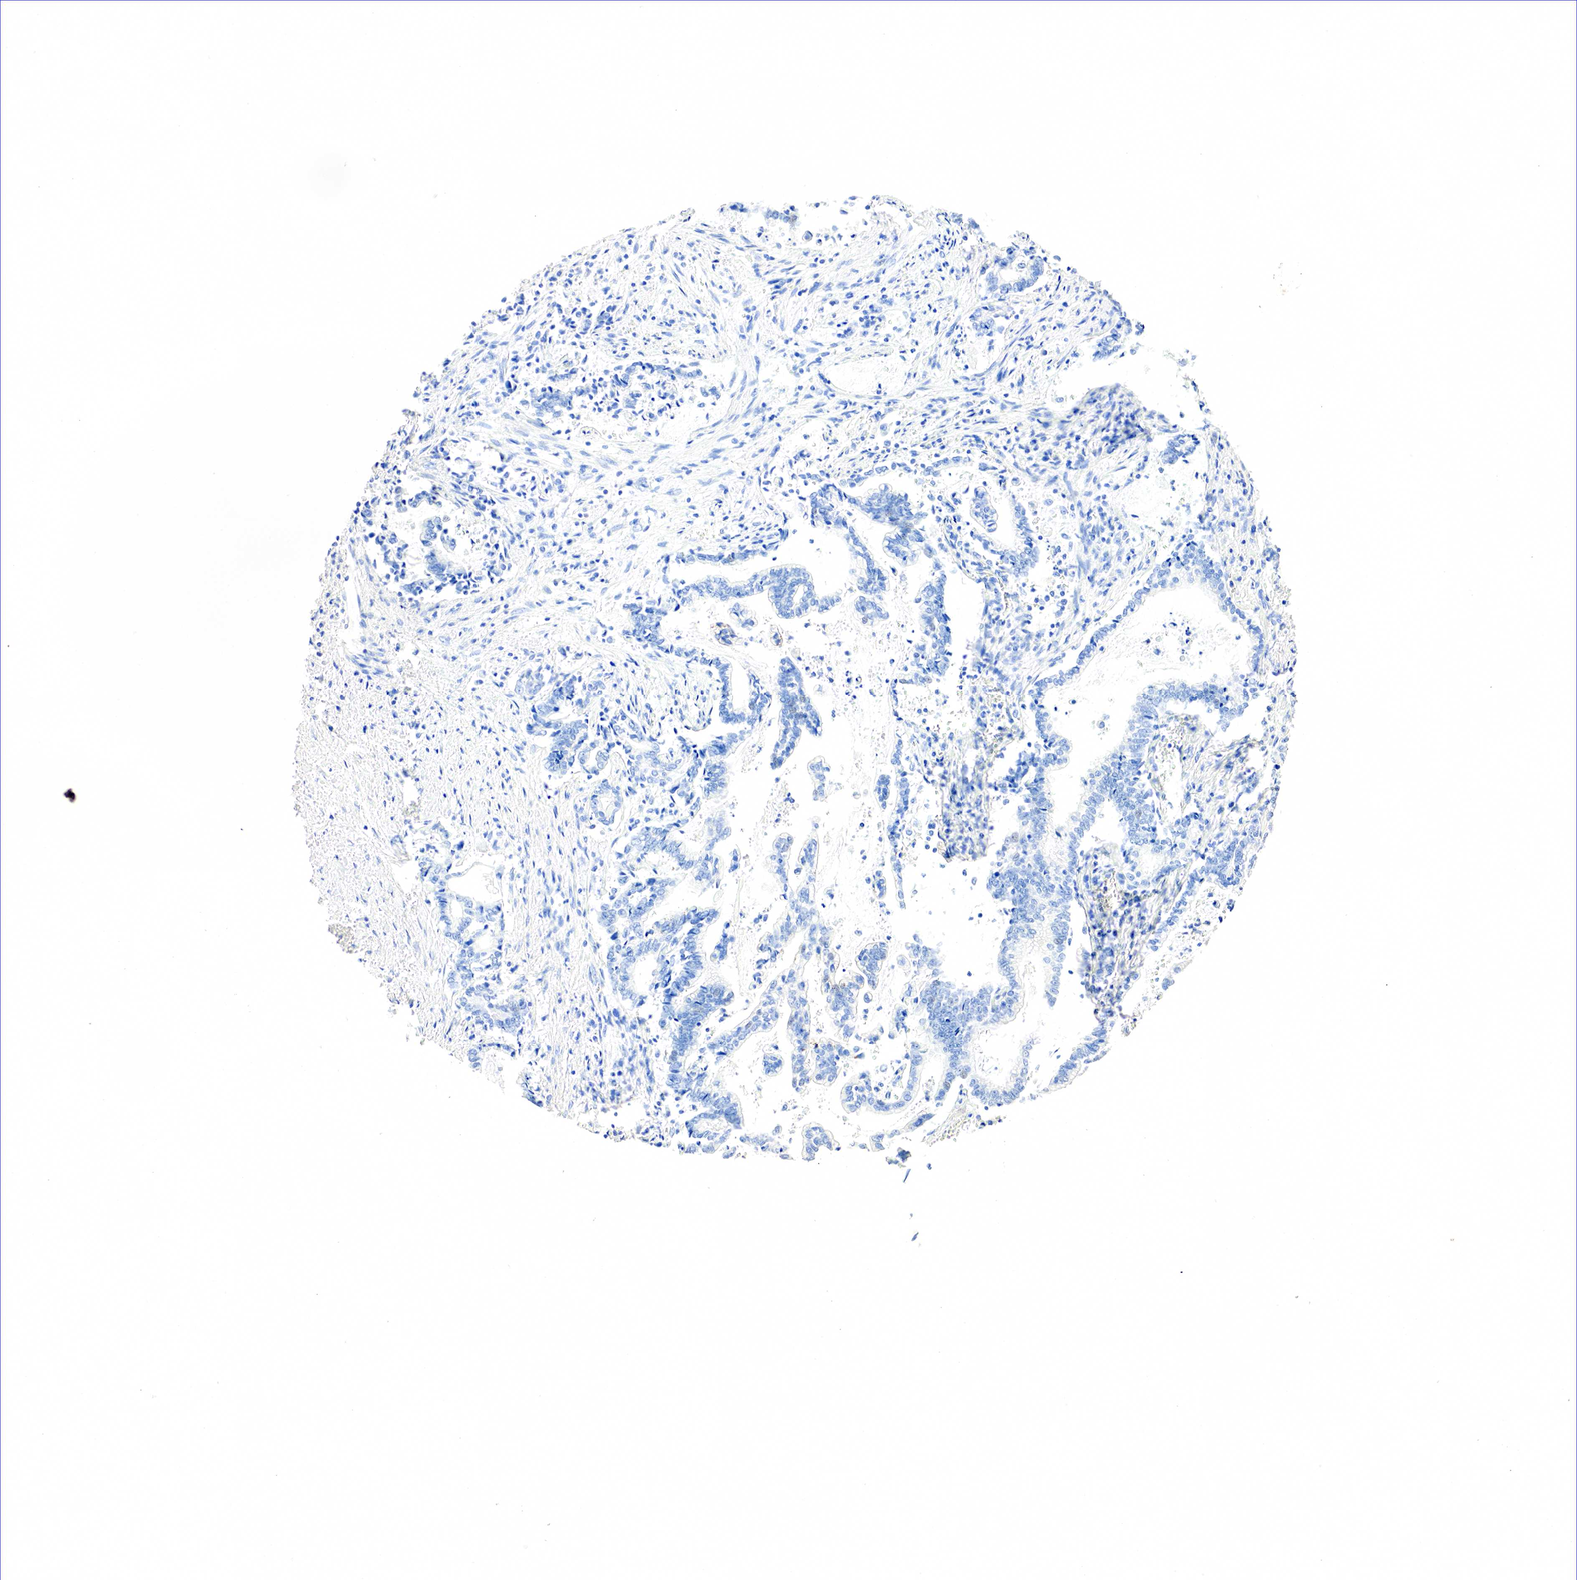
{"staining": {"intensity": "negative", "quantity": "none", "location": "none"}, "tissue": "liver cancer", "cell_type": "Tumor cells", "image_type": "cancer", "snomed": [{"axis": "morphology", "description": "Cholangiocarcinoma"}, {"axis": "topography", "description": "Liver"}], "caption": "Immunohistochemistry of cholangiocarcinoma (liver) demonstrates no positivity in tumor cells.", "gene": "SST", "patient": {"sex": "male", "age": 57}}